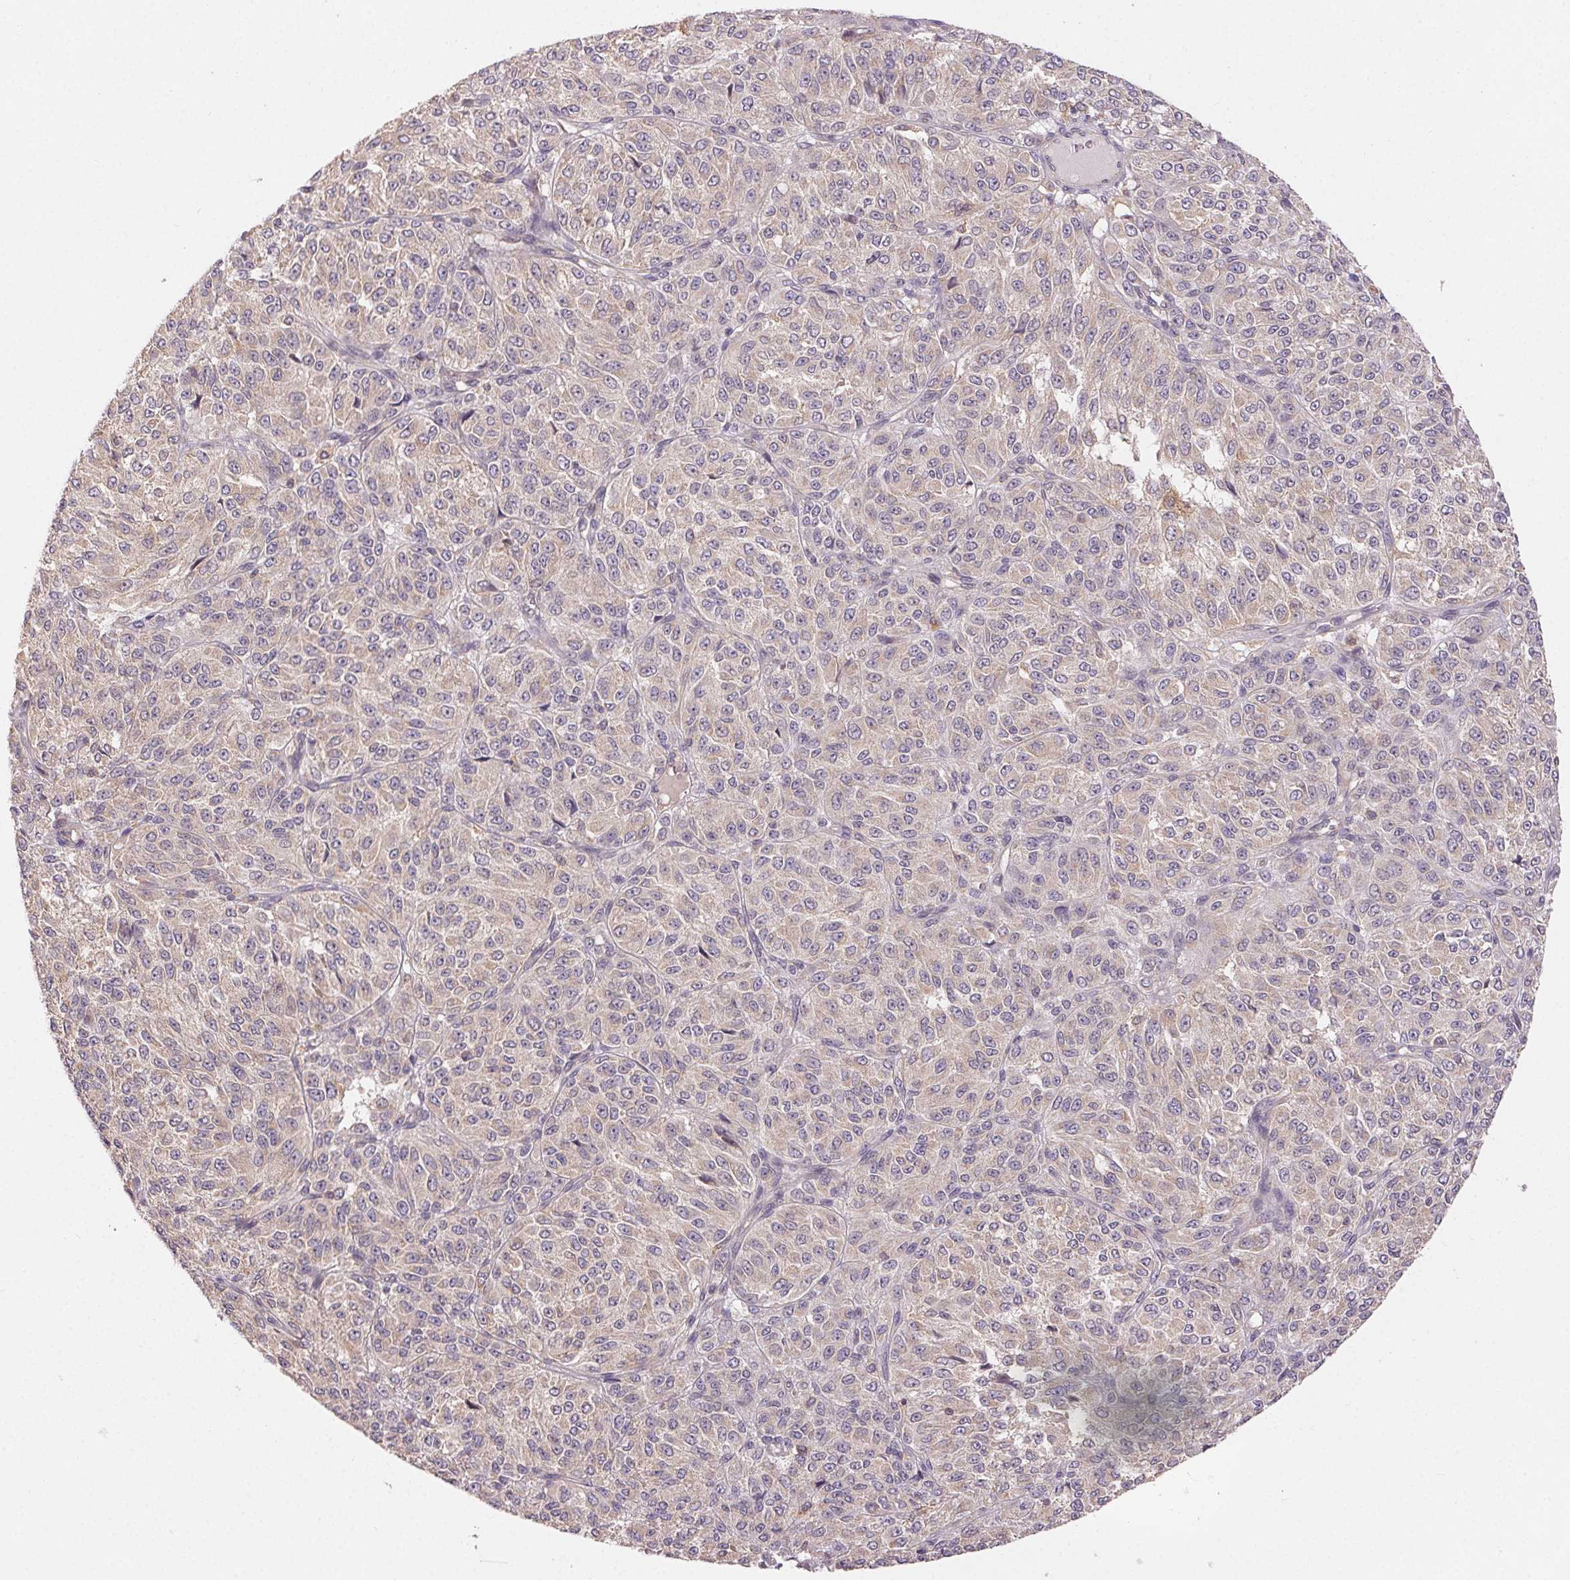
{"staining": {"intensity": "negative", "quantity": "none", "location": "none"}, "tissue": "melanoma", "cell_type": "Tumor cells", "image_type": "cancer", "snomed": [{"axis": "morphology", "description": "Malignant melanoma, Metastatic site"}, {"axis": "topography", "description": "Brain"}], "caption": "This micrograph is of melanoma stained with IHC to label a protein in brown with the nuclei are counter-stained blue. There is no expression in tumor cells.", "gene": "MAPKAPK2", "patient": {"sex": "female", "age": 56}}